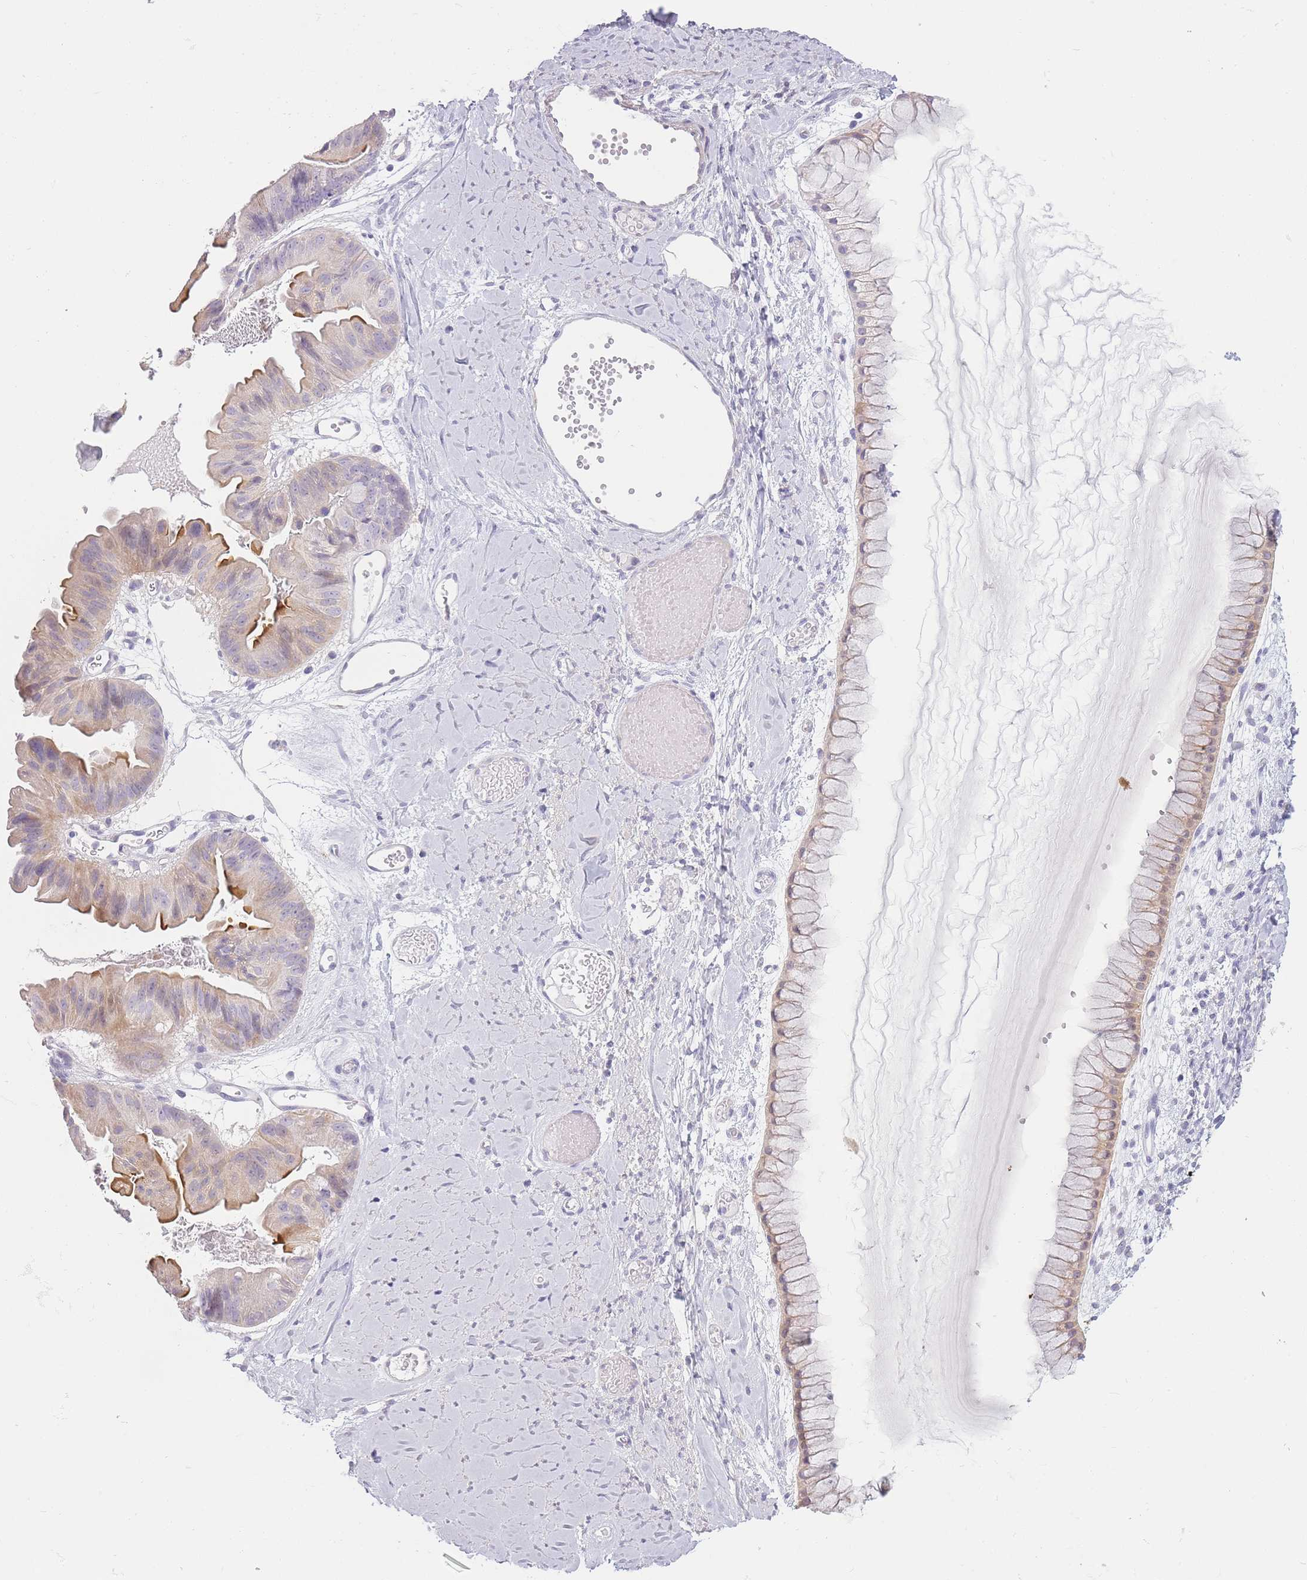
{"staining": {"intensity": "moderate", "quantity": "<25%", "location": "cytoplasmic/membranous"}, "tissue": "ovarian cancer", "cell_type": "Tumor cells", "image_type": "cancer", "snomed": [{"axis": "morphology", "description": "Cystadenocarcinoma, mucinous, NOS"}, {"axis": "topography", "description": "Ovary"}], "caption": "This histopathology image reveals ovarian mucinous cystadenocarcinoma stained with IHC to label a protein in brown. The cytoplasmic/membranous of tumor cells show moderate positivity for the protein. Nuclei are counter-stained blue.", "gene": "TMEM236", "patient": {"sex": "female", "age": 61}}